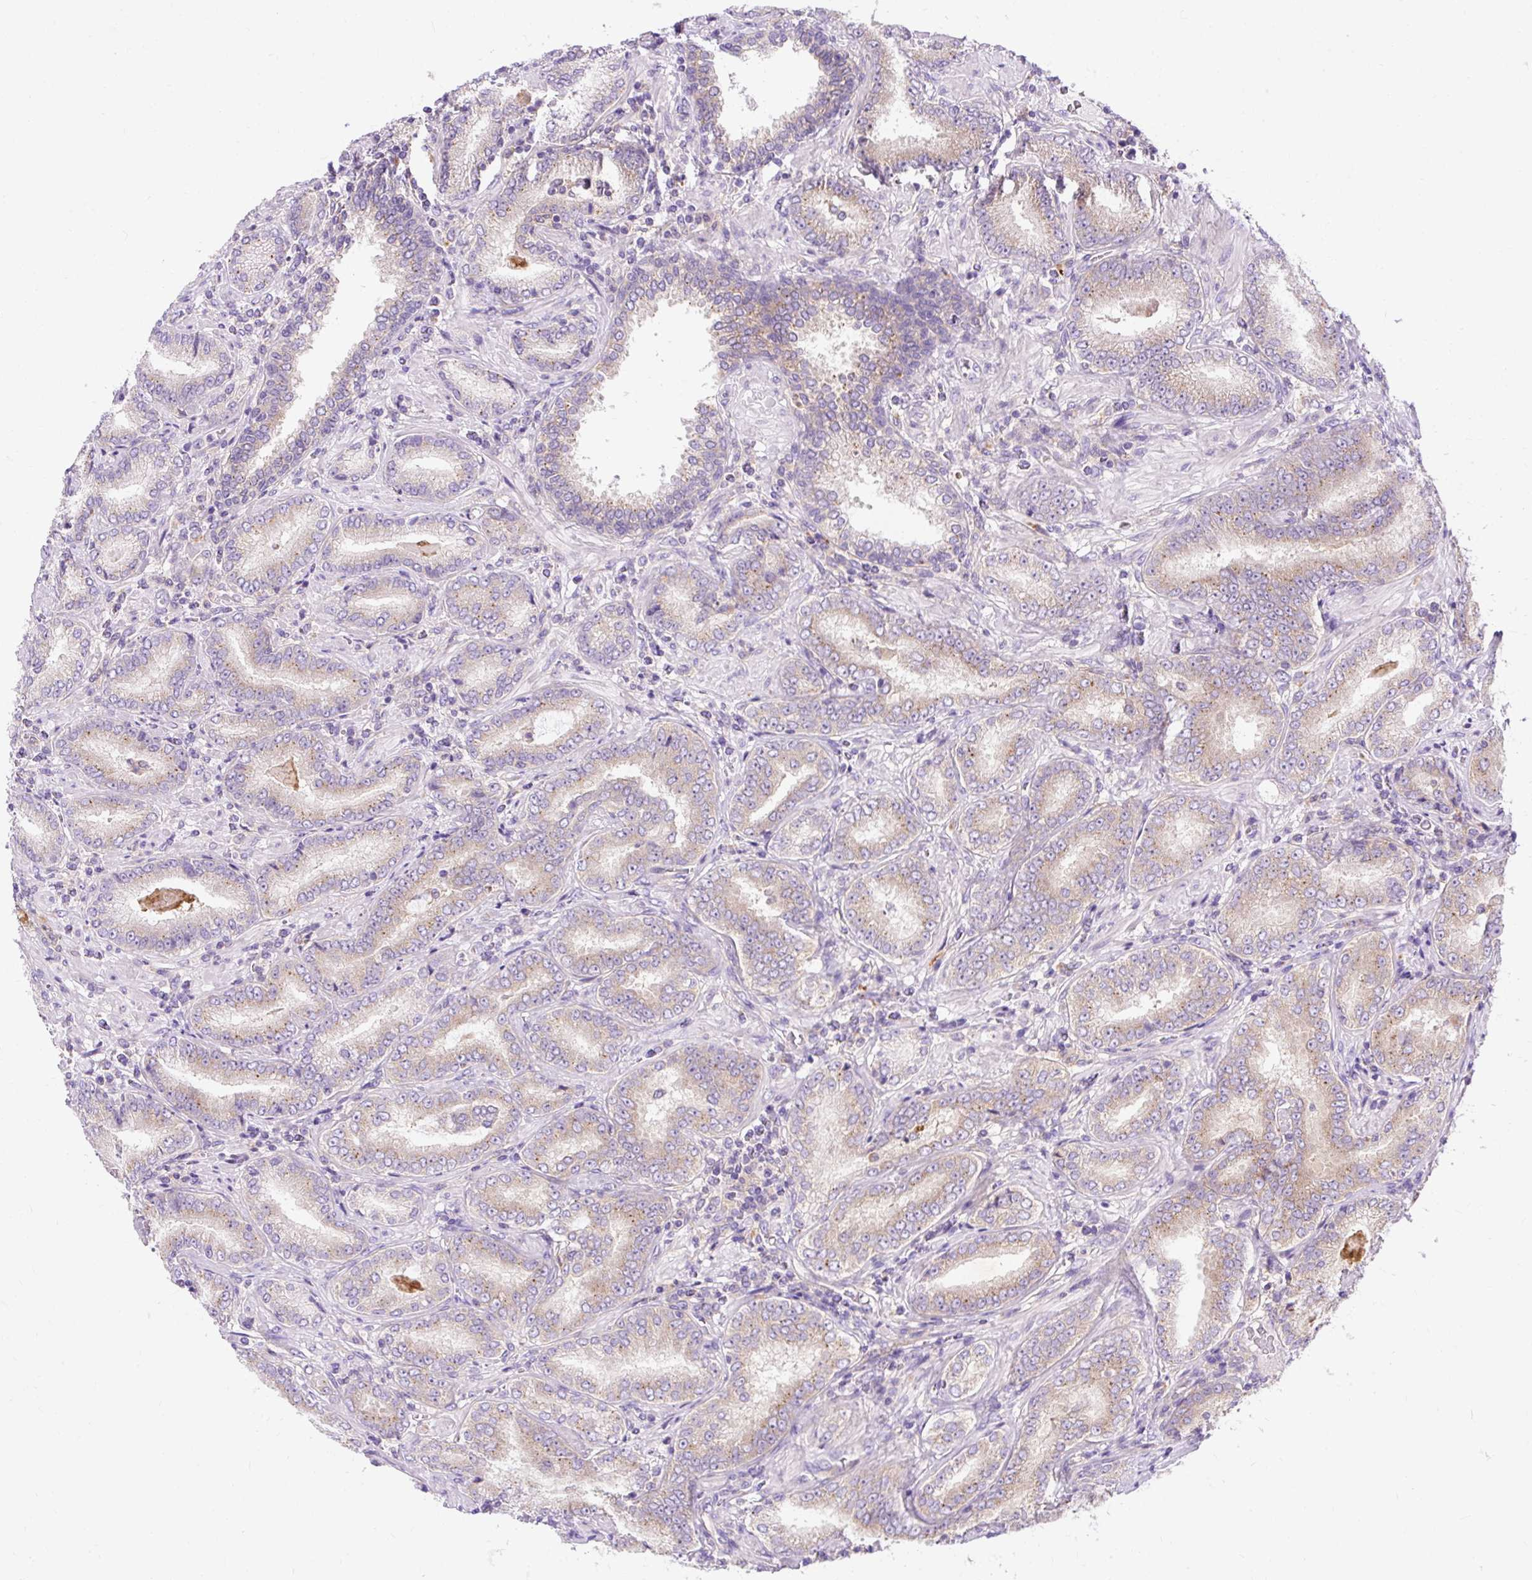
{"staining": {"intensity": "weak", "quantity": "25%-75%", "location": "cytoplasmic/membranous"}, "tissue": "prostate cancer", "cell_type": "Tumor cells", "image_type": "cancer", "snomed": [{"axis": "morphology", "description": "Adenocarcinoma, High grade"}, {"axis": "topography", "description": "Prostate"}], "caption": "Protein staining of prostate high-grade adenocarcinoma tissue reveals weak cytoplasmic/membranous expression in approximately 25%-75% of tumor cells.", "gene": "OR4K15", "patient": {"sex": "male", "age": 72}}